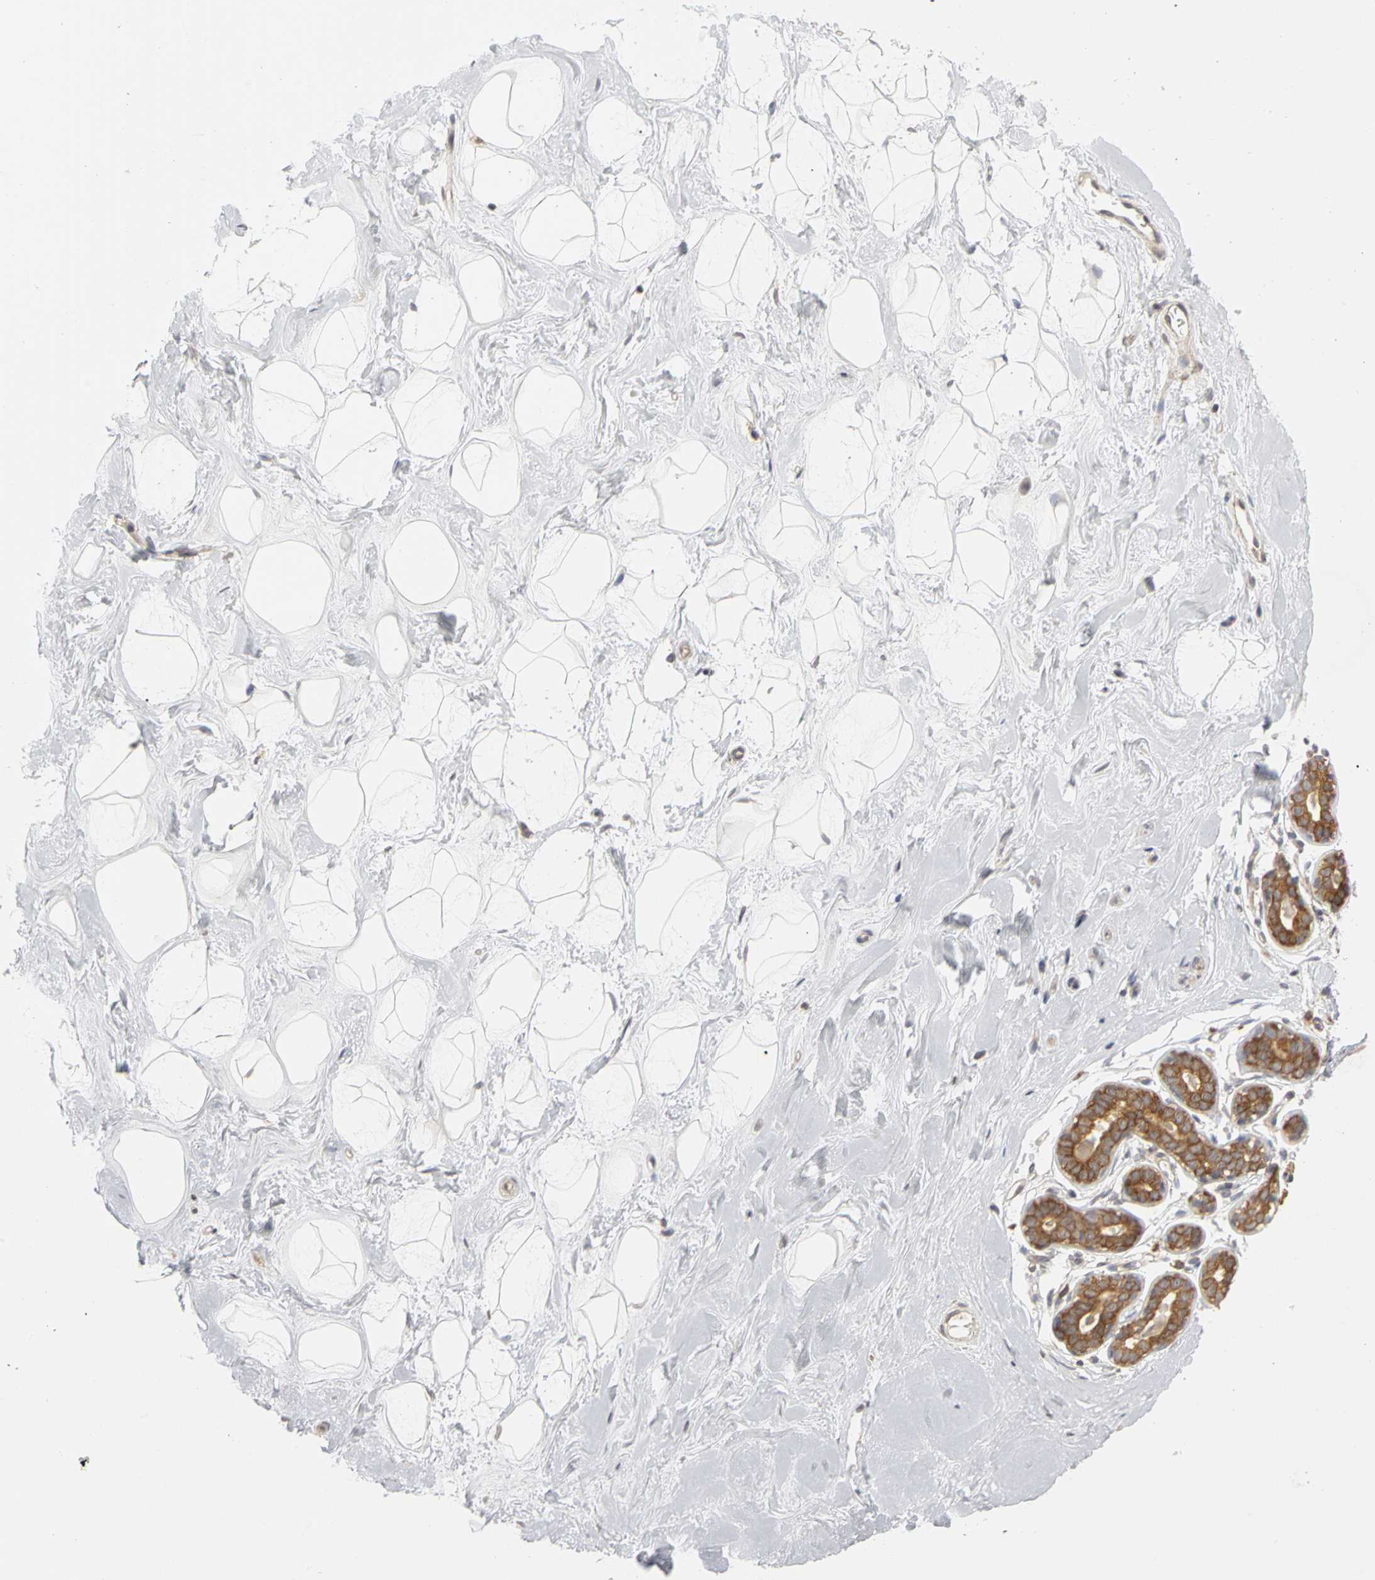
{"staining": {"intensity": "negative", "quantity": "none", "location": "none"}, "tissue": "breast", "cell_type": "Adipocytes", "image_type": "normal", "snomed": [{"axis": "morphology", "description": "Normal tissue, NOS"}, {"axis": "topography", "description": "Breast"}], "caption": "An IHC photomicrograph of unremarkable breast is shown. There is no staining in adipocytes of breast.", "gene": "IRAK1", "patient": {"sex": "female", "age": 23}}